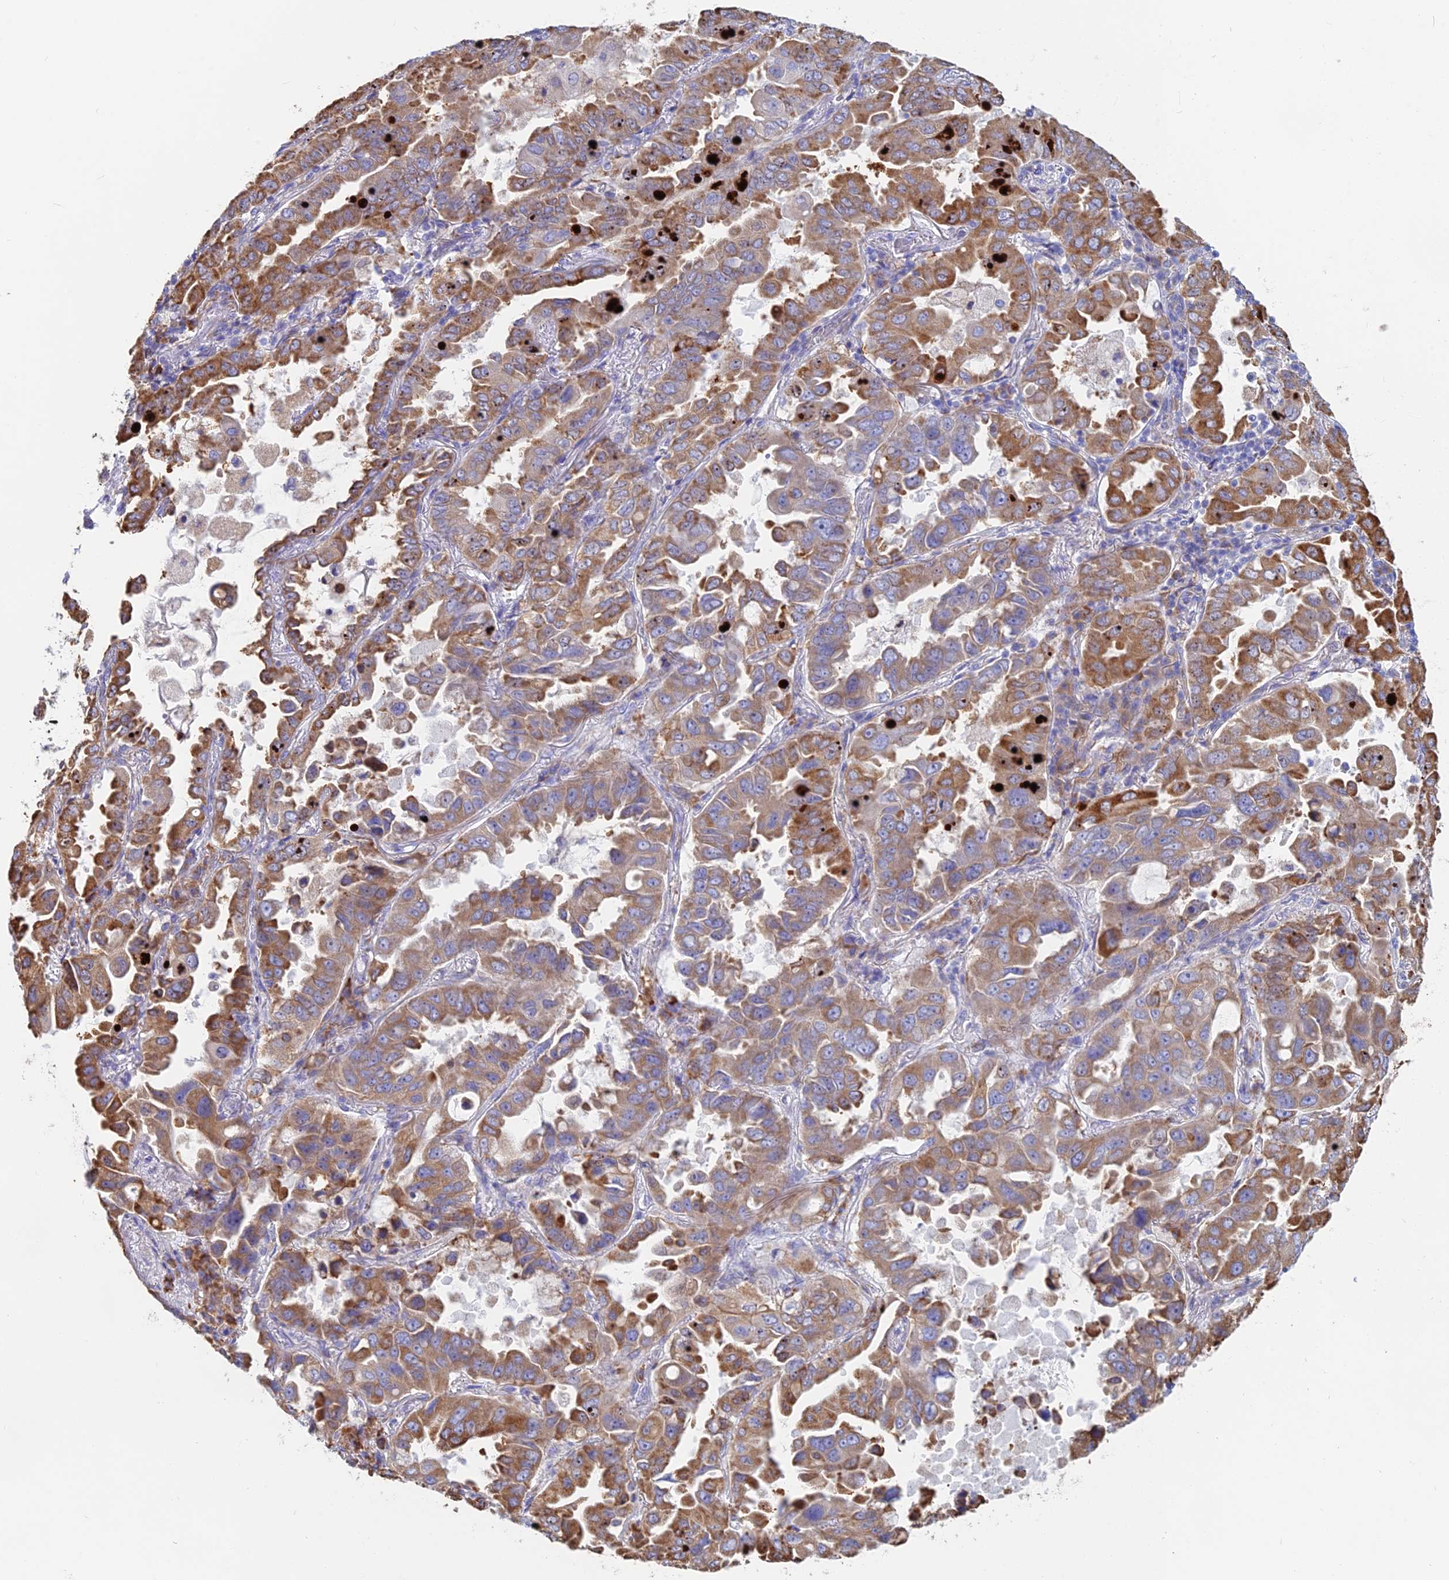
{"staining": {"intensity": "moderate", "quantity": ">75%", "location": "cytoplasmic/membranous"}, "tissue": "lung cancer", "cell_type": "Tumor cells", "image_type": "cancer", "snomed": [{"axis": "morphology", "description": "Adenocarcinoma, NOS"}, {"axis": "topography", "description": "Lung"}], "caption": "Immunohistochemical staining of lung cancer (adenocarcinoma) exhibits medium levels of moderate cytoplasmic/membranous positivity in about >75% of tumor cells.", "gene": "WDR35", "patient": {"sex": "male", "age": 64}}